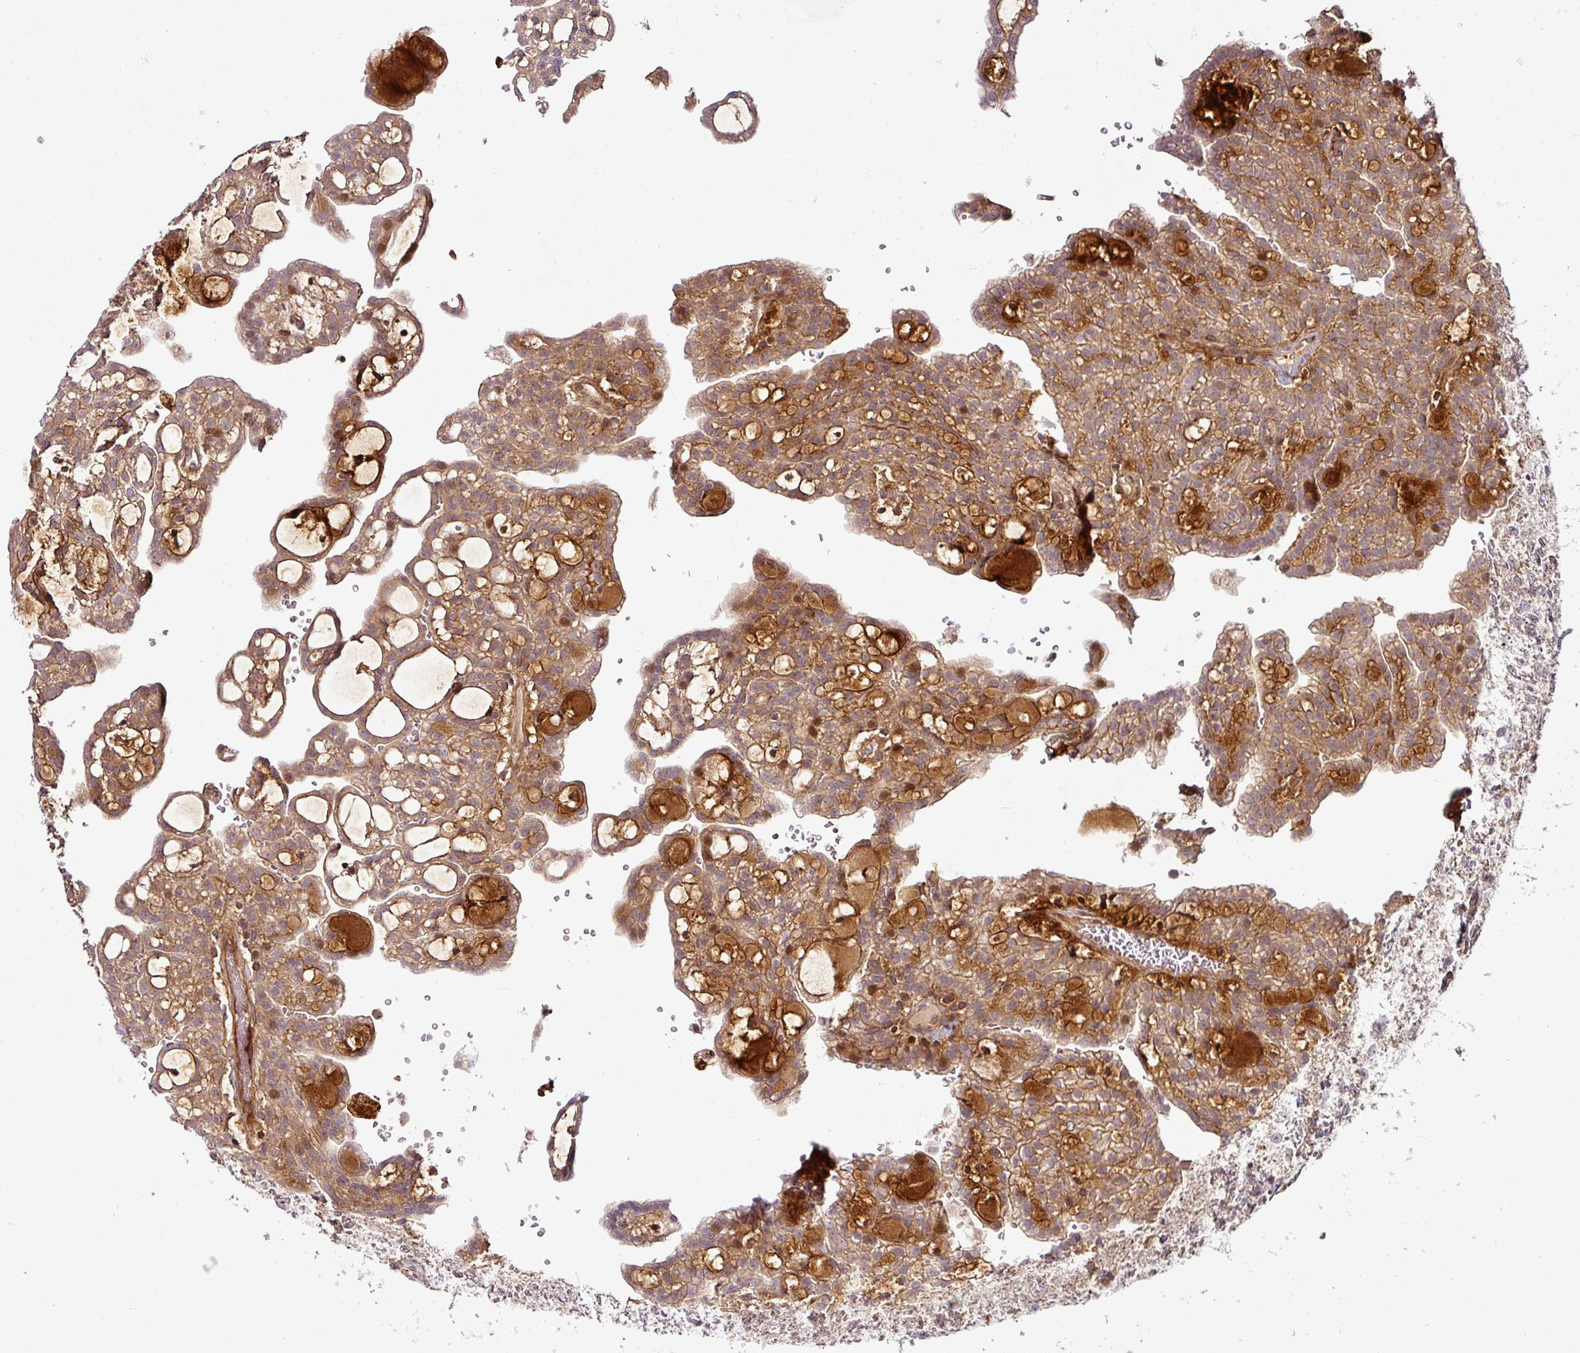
{"staining": {"intensity": "moderate", "quantity": ">75%", "location": "cytoplasmic/membranous,nuclear"}, "tissue": "renal cancer", "cell_type": "Tumor cells", "image_type": "cancer", "snomed": [{"axis": "morphology", "description": "Adenocarcinoma, NOS"}, {"axis": "topography", "description": "Kidney"}], "caption": "DAB immunohistochemical staining of human renal adenocarcinoma exhibits moderate cytoplasmic/membranous and nuclear protein staining in approximately >75% of tumor cells.", "gene": "ATAT1", "patient": {"sex": "male", "age": 63}}